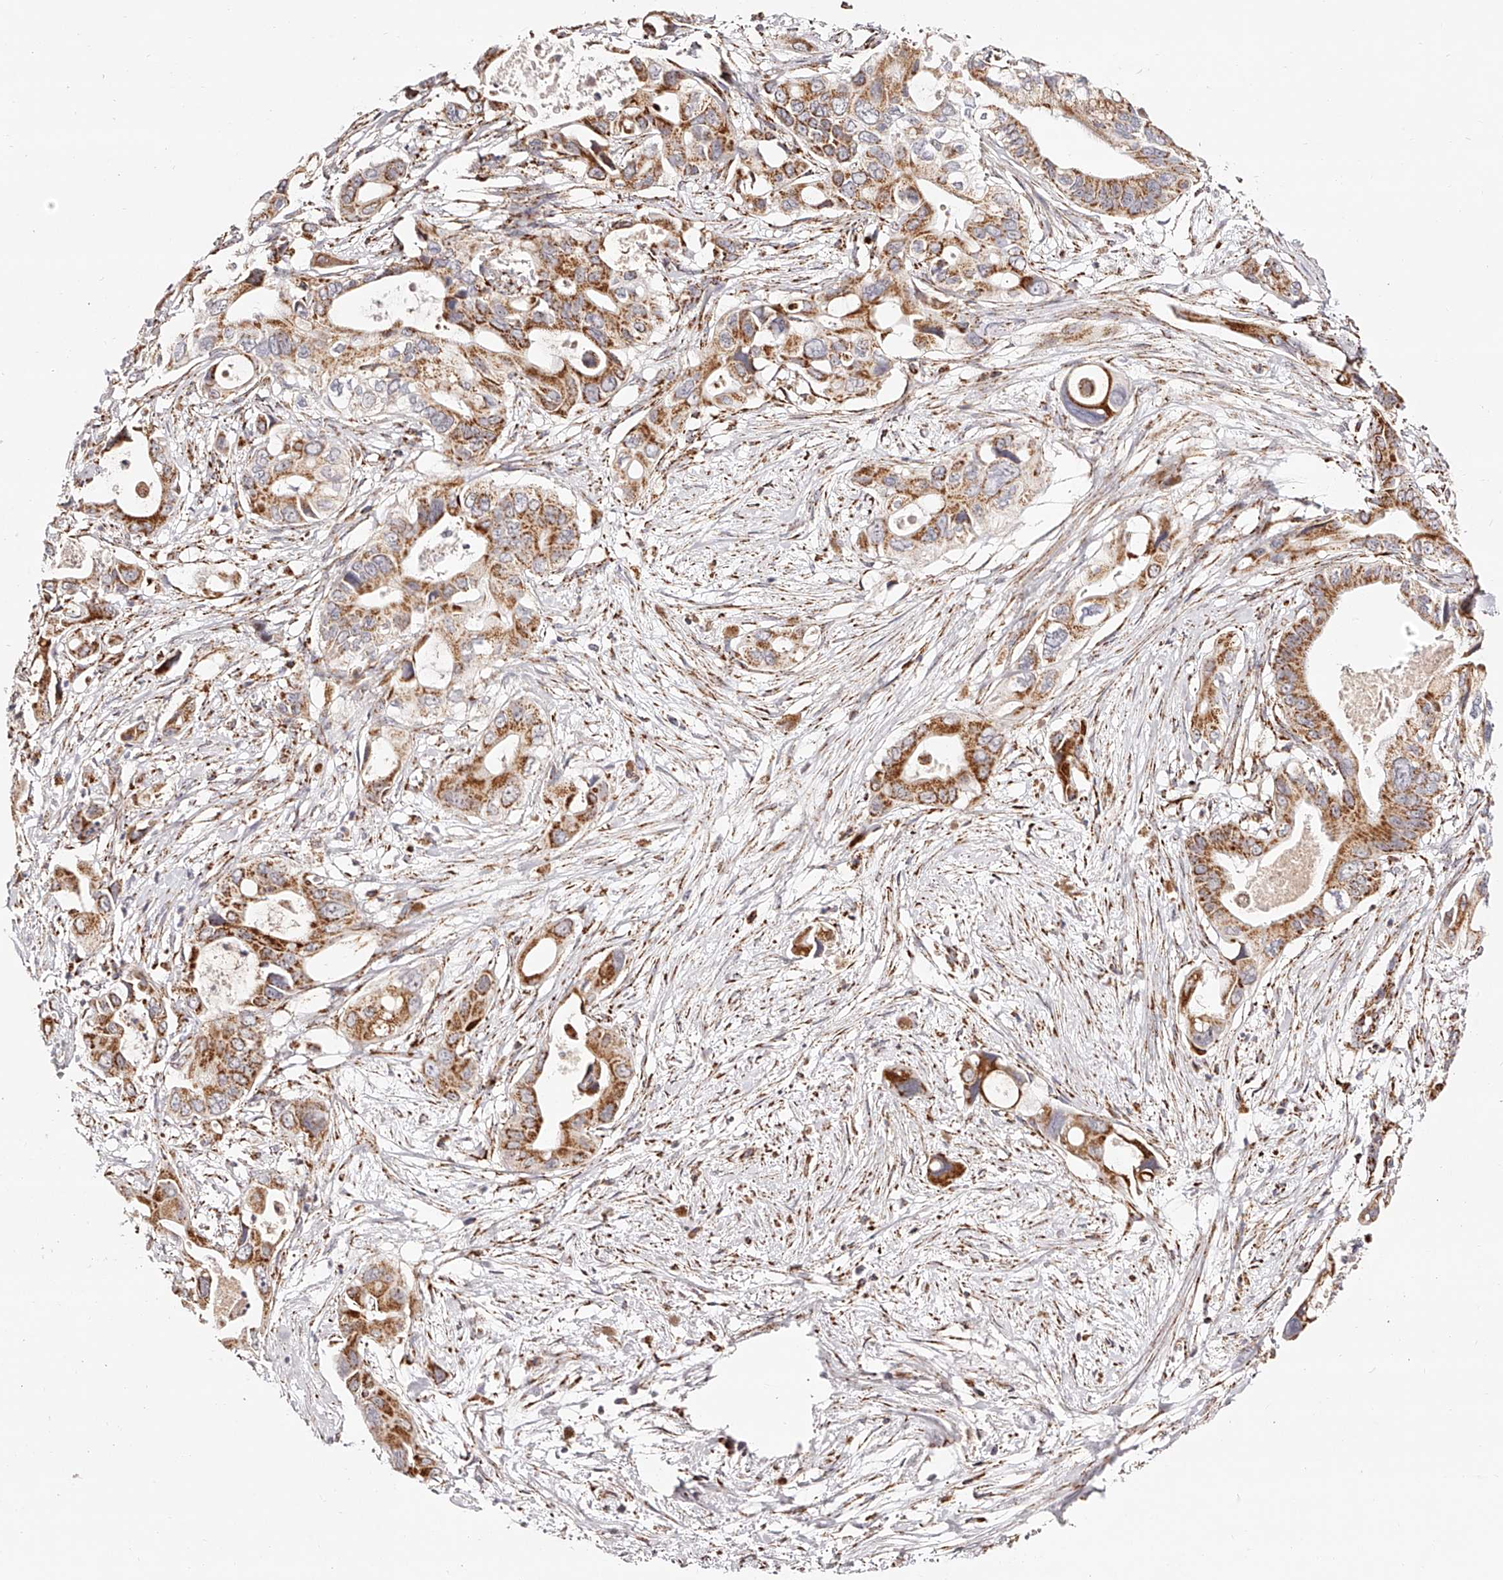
{"staining": {"intensity": "moderate", "quantity": ">75%", "location": "cytoplasmic/membranous"}, "tissue": "pancreatic cancer", "cell_type": "Tumor cells", "image_type": "cancer", "snomed": [{"axis": "morphology", "description": "Adenocarcinoma, NOS"}, {"axis": "topography", "description": "Pancreas"}], "caption": "Immunohistochemical staining of adenocarcinoma (pancreatic) shows moderate cytoplasmic/membranous protein expression in approximately >75% of tumor cells.", "gene": "NDUFV3", "patient": {"sex": "male", "age": 66}}